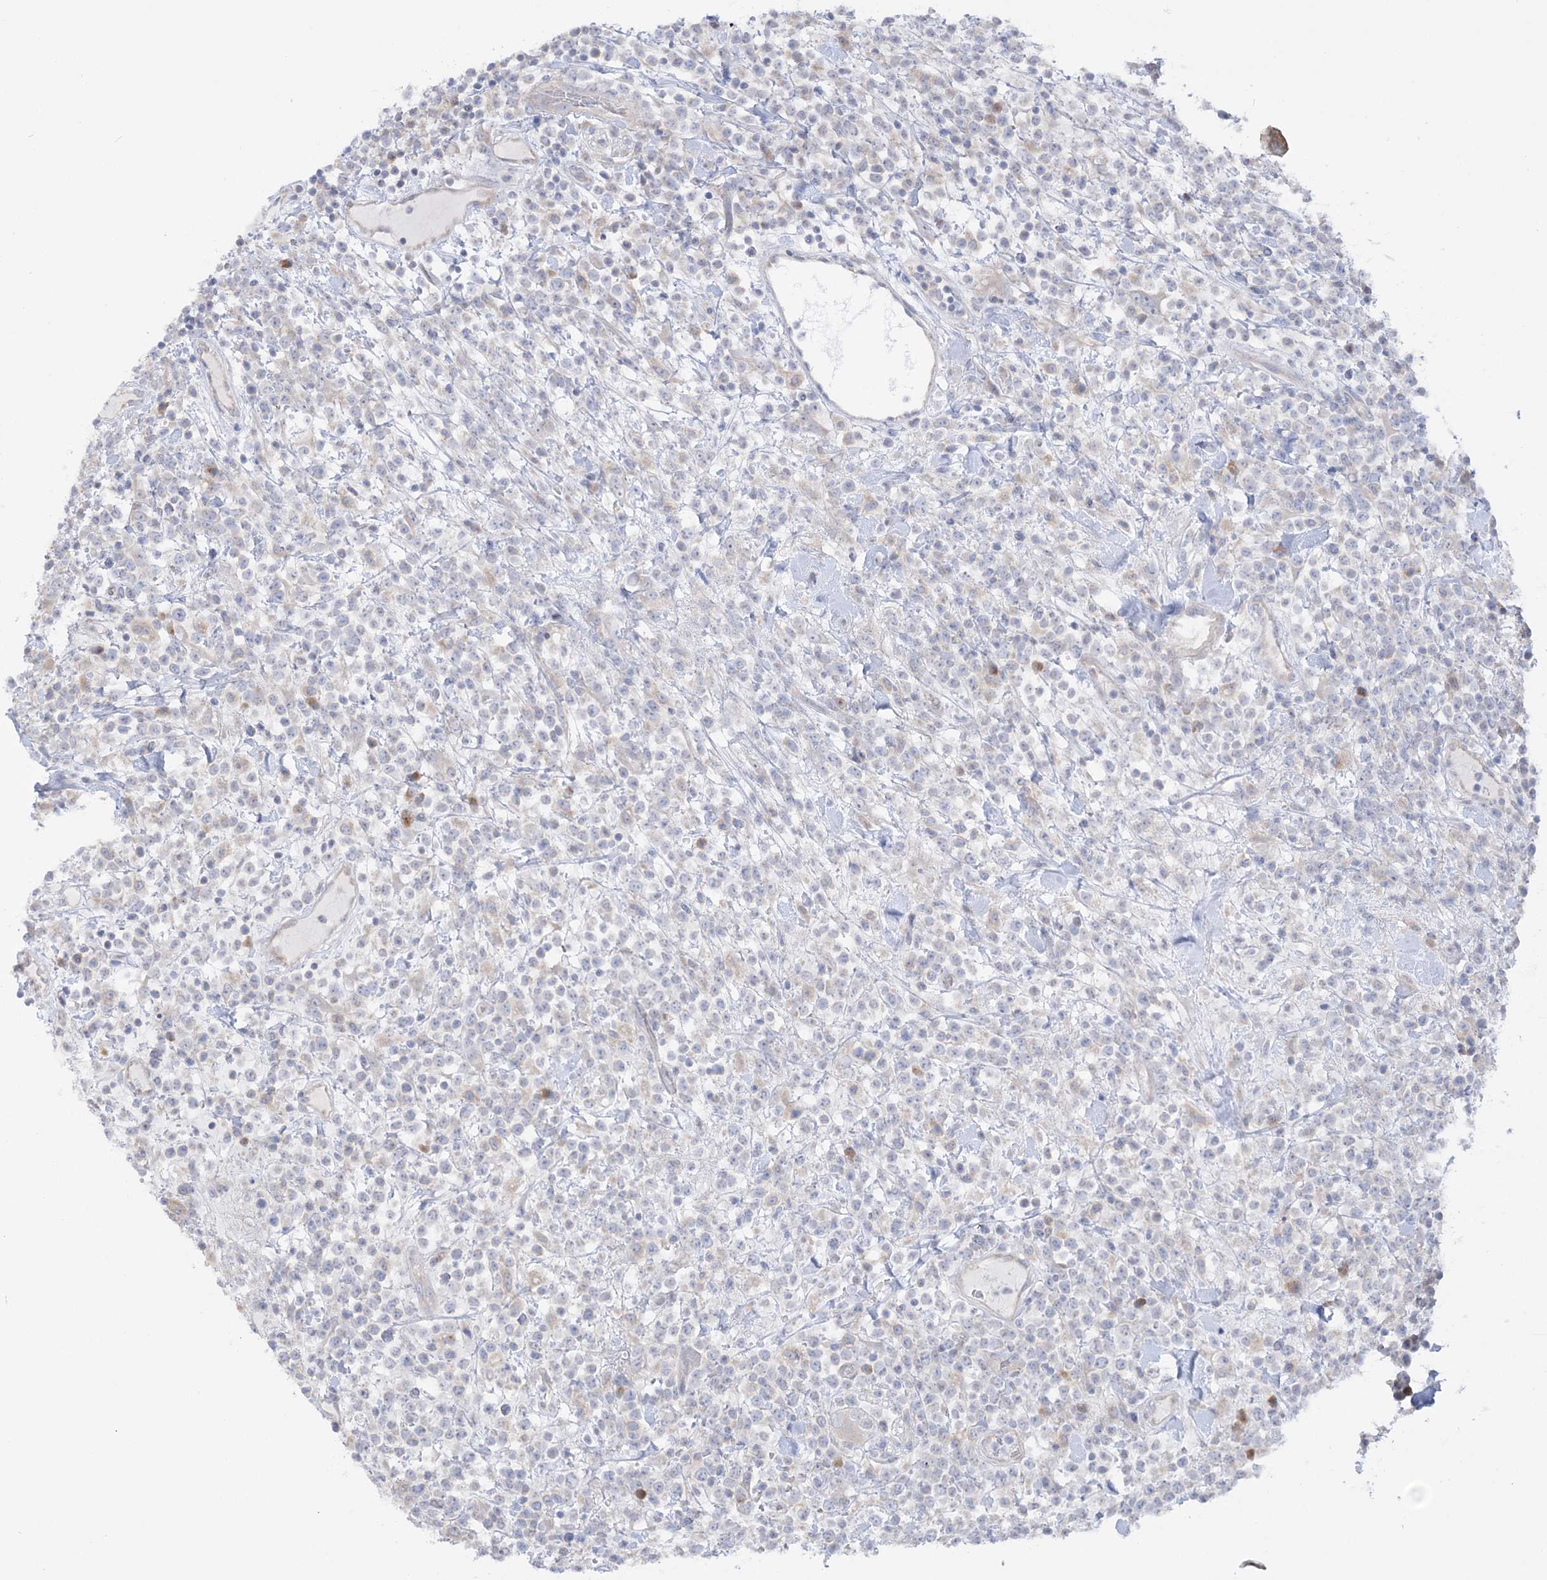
{"staining": {"intensity": "negative", "quantity": "none", "location": "none"}, "tissue": "lymphoma", "cell_type": "Tumor cells", "image_type": "cancer", "snomed": [{"axis": "morphology", "description": "Malignant lymphoma, non-Hodgkin's type, High grade"}, {"axis": "topography", "description": "Colon"}], "caption": "The photomicrograph reveals no significant positivity in tumor cells of malignant lymphoma, non-Hodgkin's type (high-grade). The staining was performed using DAB (3,3'-diaminobenzidine) to visualize the protein expression in brown, while the nuclei were stained in blue with hematoxylin (Magnification: 20x).", "gene": "MMADHC", "patient": {"sex": "female", "age": 53}}